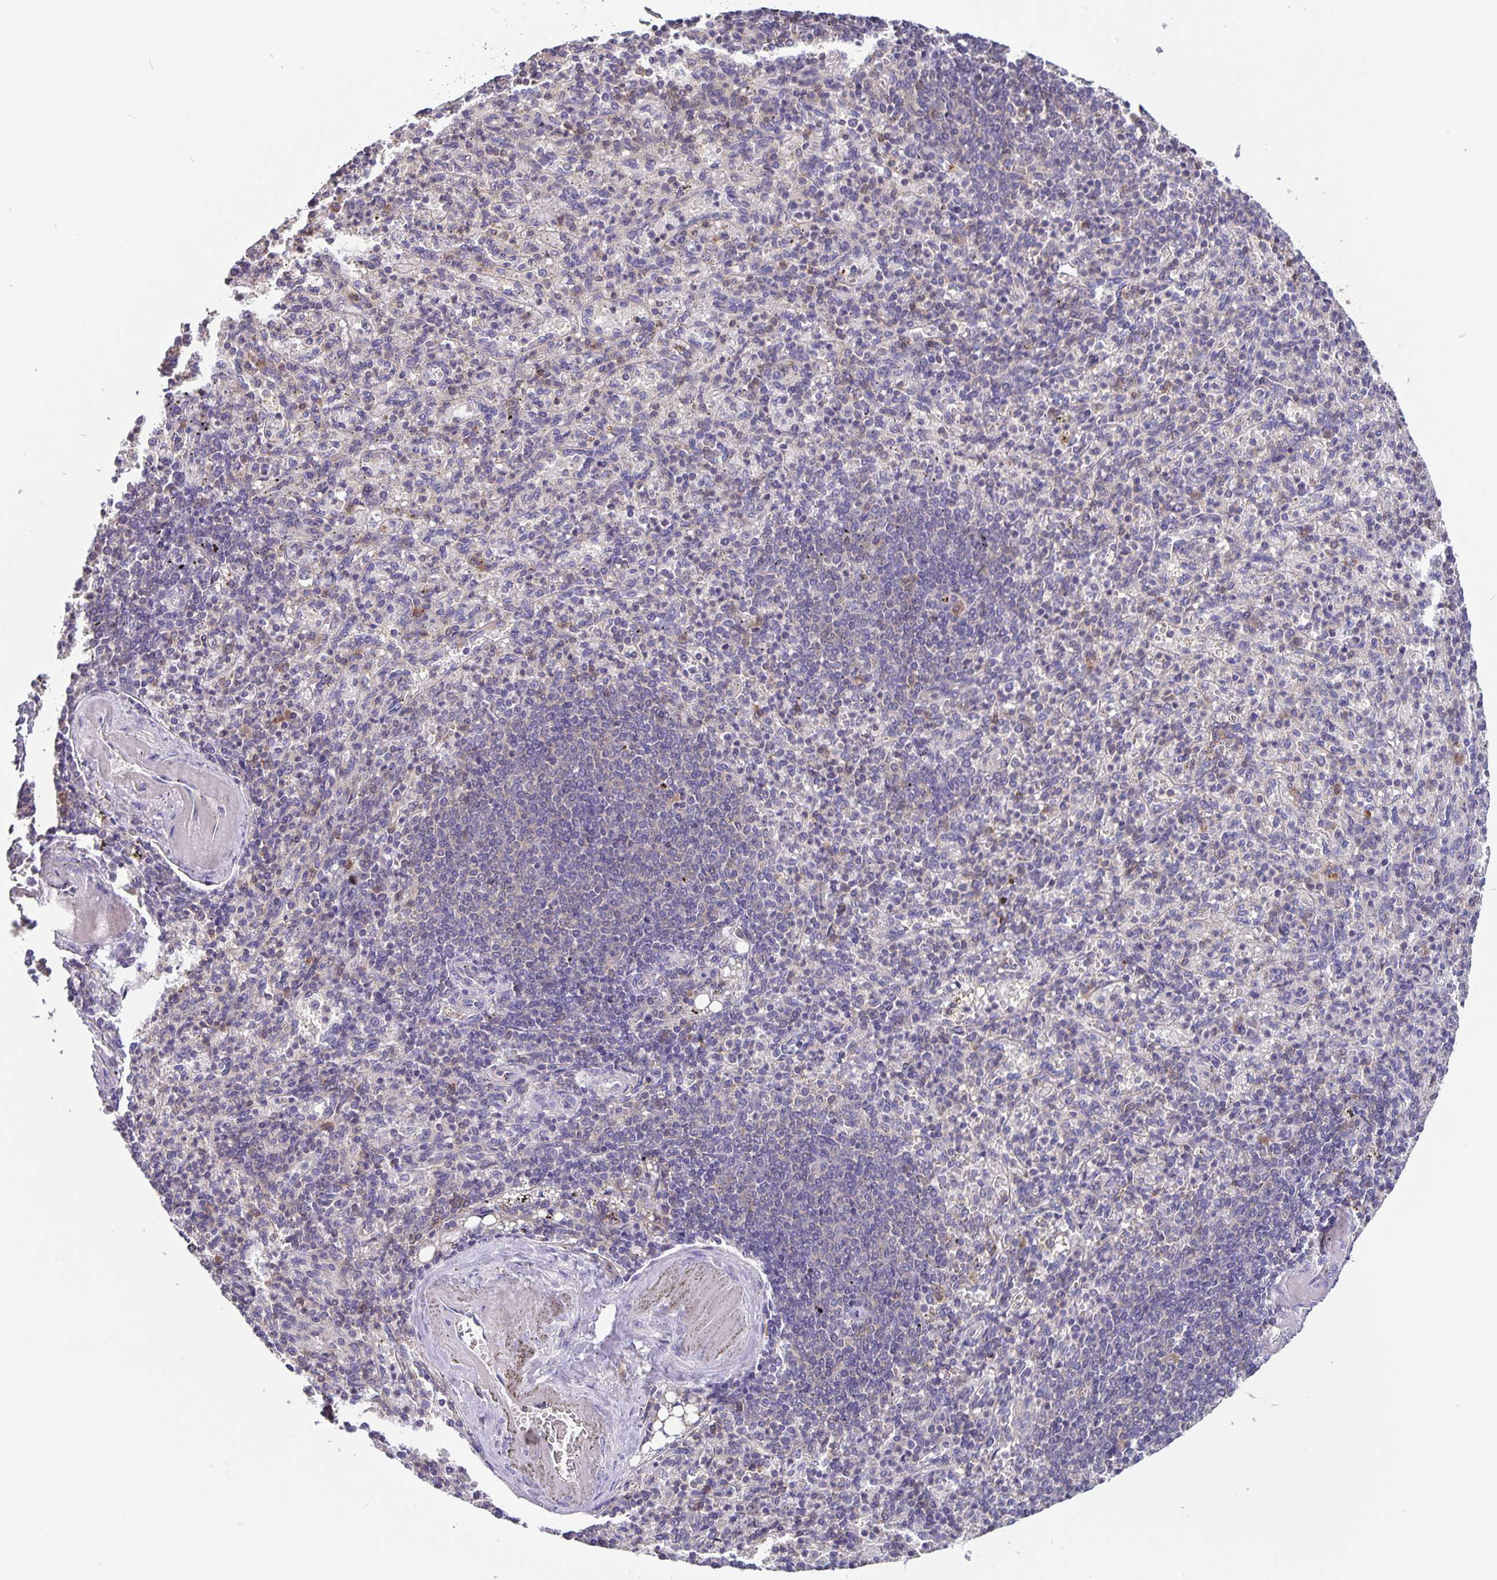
{"staining": {"intensity": "moderate", "quantity": "<25%", "location": "cytoplasmic/membranous"}, "tissue": "spleen", "cell_type": "Cells in red pulp", "image_type": "normal", "snomed": [{"axis": "morphology", "description": "Normal tissue, NOS"}, {"axis": "topography", "description": "Spleen"}], "caption": "Immunohistochemical staining of unremarkable spleen displays <25% levels of moderate cytoplasmic/membranous protein positivity in approximately <25% of cells in red pulp.", "gene": "FEM1C", "patient": {"sex": "female", "age": 74}}